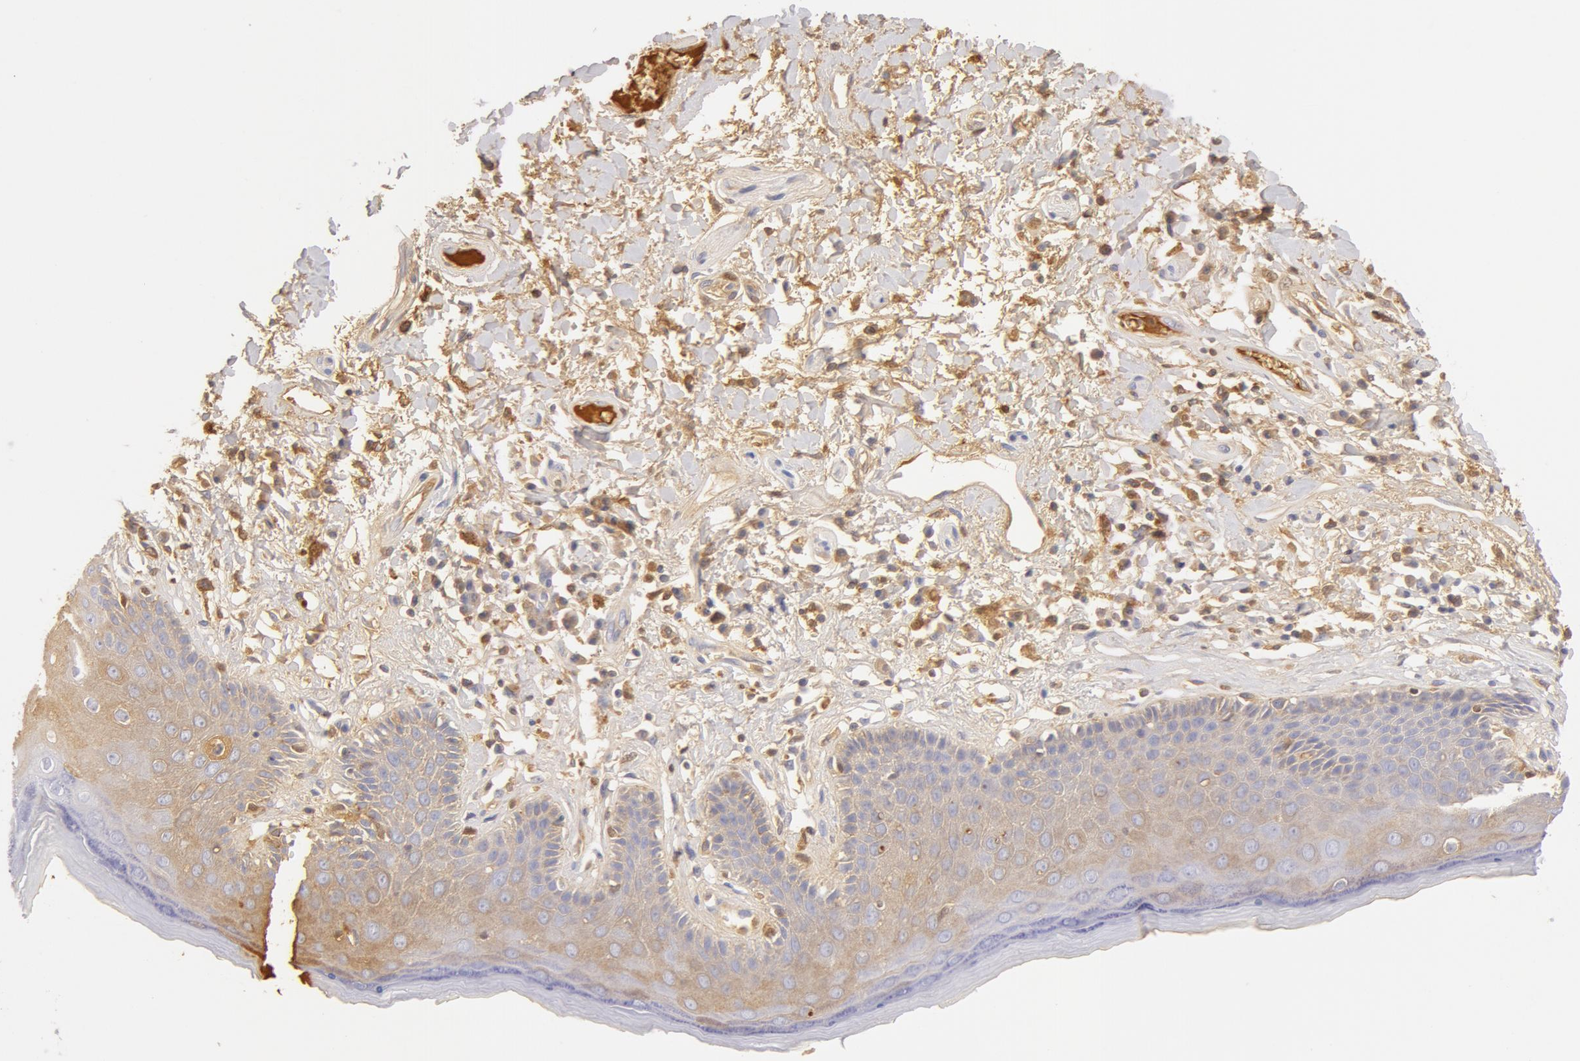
{"staining": {"intensity": "weak", "quantity": "25%-75%", "location": "cytoplasmic/membranous"}, "tissue": "skin", "cell_type": "Epidermal cells", "image_type": "normal", "snomed": [{"axis": "morphology", "description": "Normal tissue, NOS"}, {"axis": "topography", "description": "Skin"}, {"axis": "topography", "description": "Anal"}], "caption": "Skin stained with a brown dye reveals weak cytoplasmic/membranous positive positivity in about 25%-75% of epidermal cells.", "gene": "GC", "patient": {"sex": "male", "age": 61}}